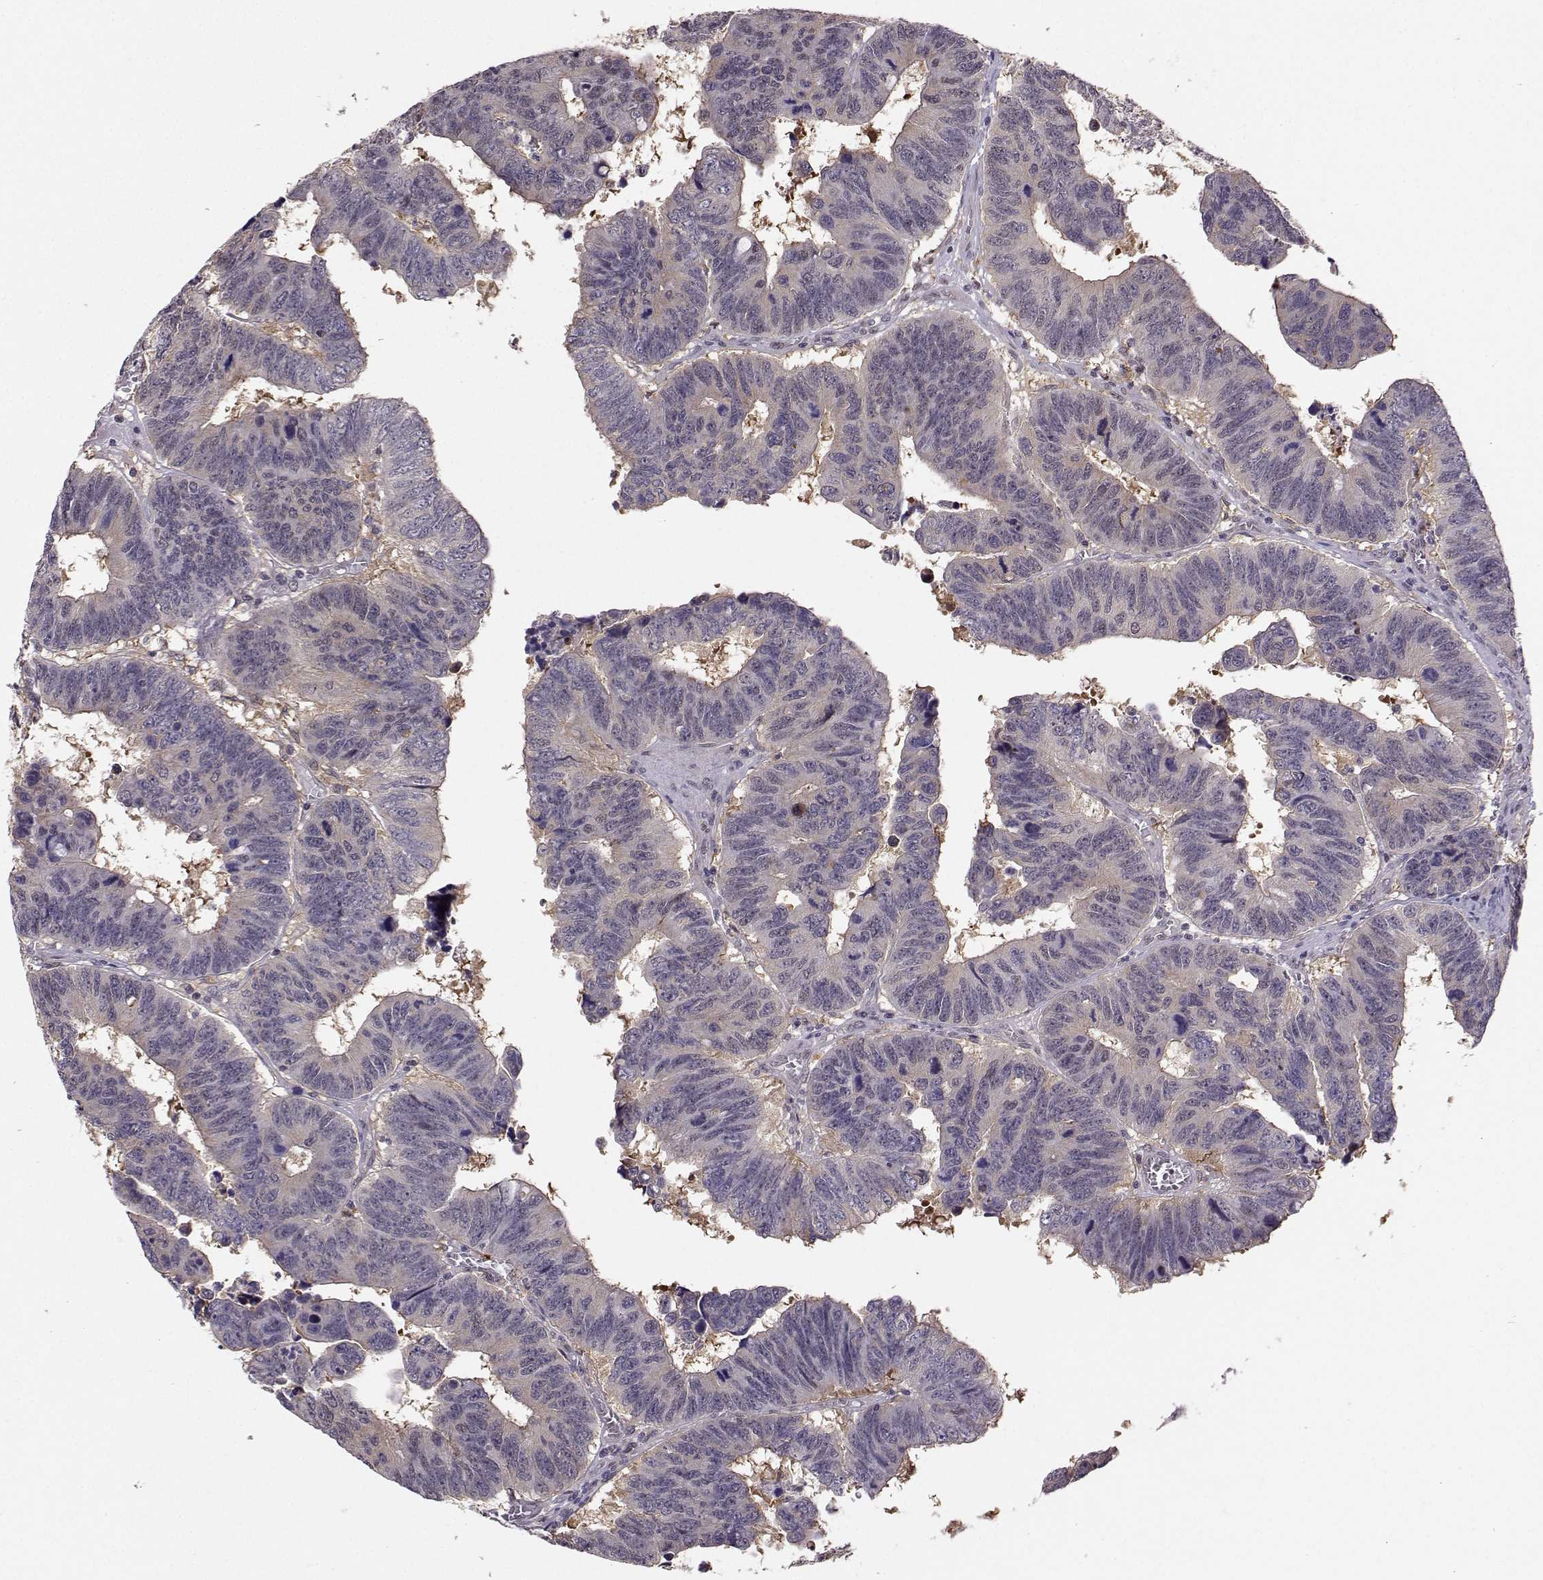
{"staining": {"intensity": "negative", "quantity": "none", "location": "none"}, "tissue": "colorectal cancer", "cell_type": "Tumor cells", "image_type": "cancer", "snomed": [{"axis": "morphology", "description": "Adenocarcinoma, NOS"}, {"axis": "topography", "description": "Appendix"}, {"axis": "topography", "description": "Colon"}, {"axis": "topography", "description": "Cecum"}, {"axis": "topography", "description": "Colon asc"}], "caption": "An IHC histopathology image of adenocarcinoma (colorectal) is shown. There is no staining in tumor cells of adenocarcinoma (colorectal).", "gene": "PKP2", "patient": {"sex": "female", "age": 85}}